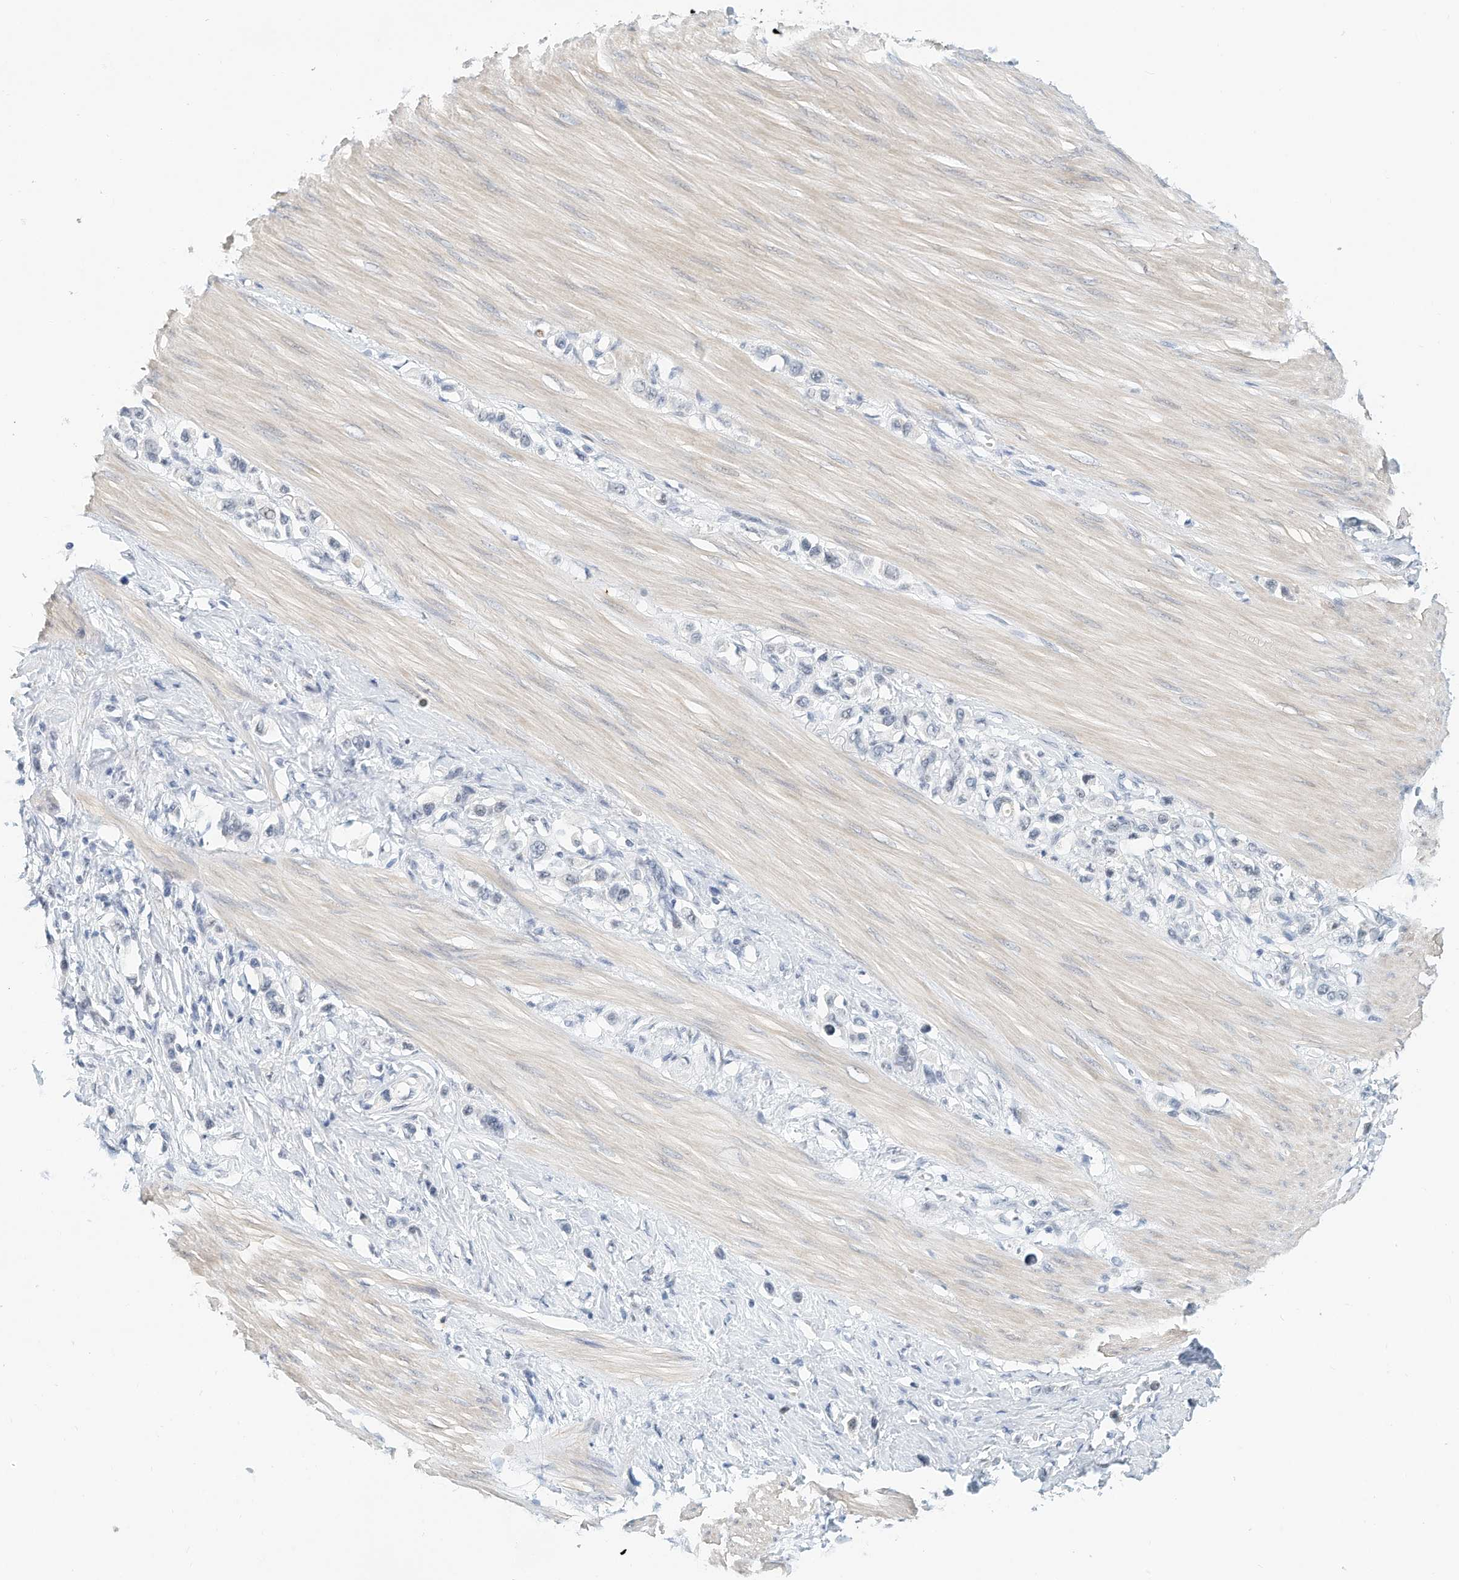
{"staining": {"intensity": "negative", "quantity": "none", "location": "none"}, "tissue": "stomach cancer", "cell_type": "Tumor cells", "image_type": "cancer", "snomed": [{"axis": "morphology", "description": "Adenocarcinoma, NOS"}, {"axis": "topography", "description": "Stomach"}], "caption": "Stomach adenocarcinoma stained for a protein using IHC exhibits no staining tumor cells.", "gene": "ARHGAP28", "patient": {"sex": "female", "age": 65}}